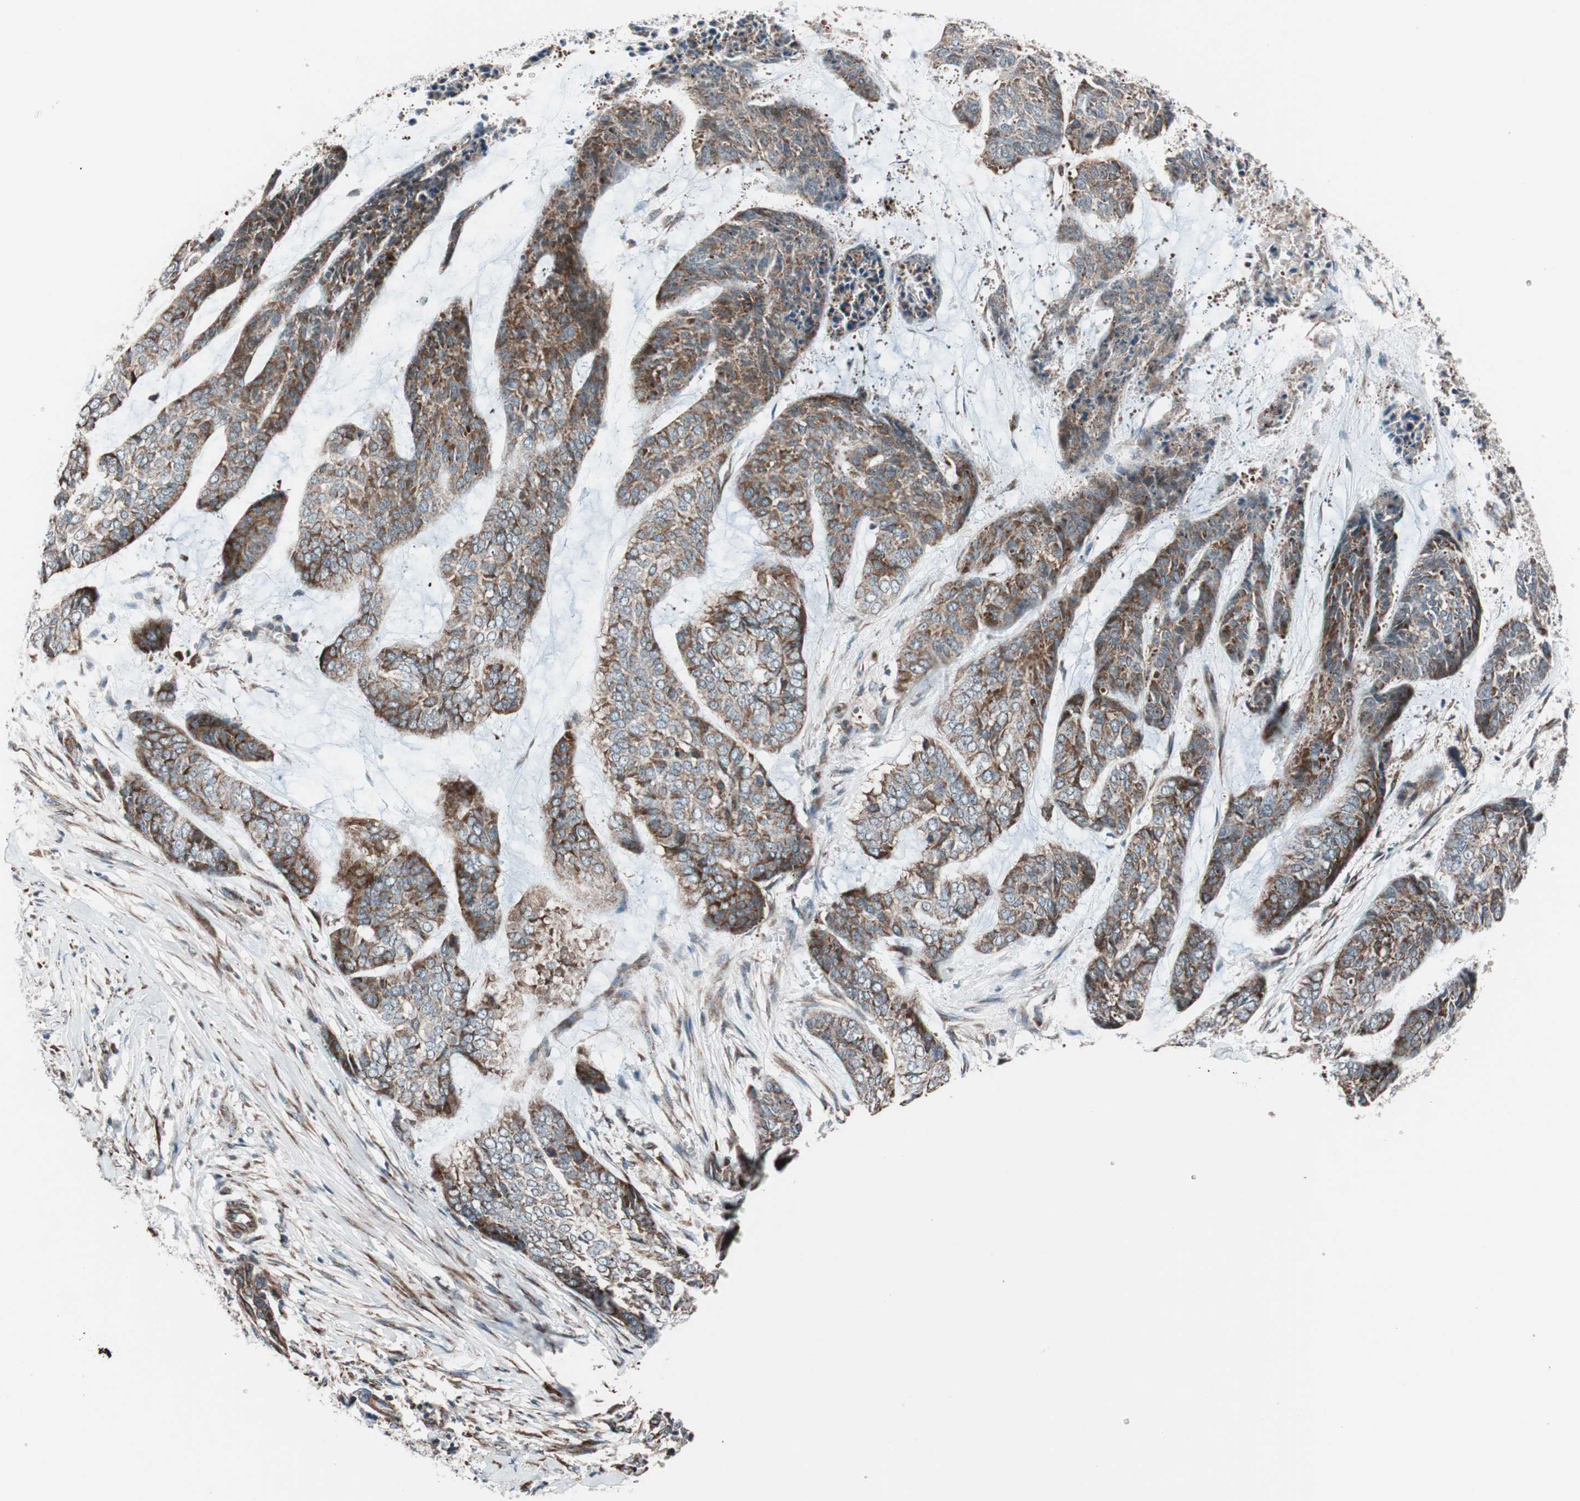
{"staining": {"intensity": "strong", "quantity": ">75%", "location": "cytoplasmic/membranous"}, "tissue": "skin cancer", "cell_type": "Tumor cells", "image_type": "cancer", "snomed": [{"axis": "morphology", "description": "Basal cell carcinoma"}, {"axis": "topography", "description": "Skin"}], "caption": "Protein analysis of basal cell carcinoma (skin) tissue exhibits strong cytoplasmic/membranous staining in about >75% of tumor cells.", "gene": "CCL14", "patient": {"sex": "female", "age": 64}}